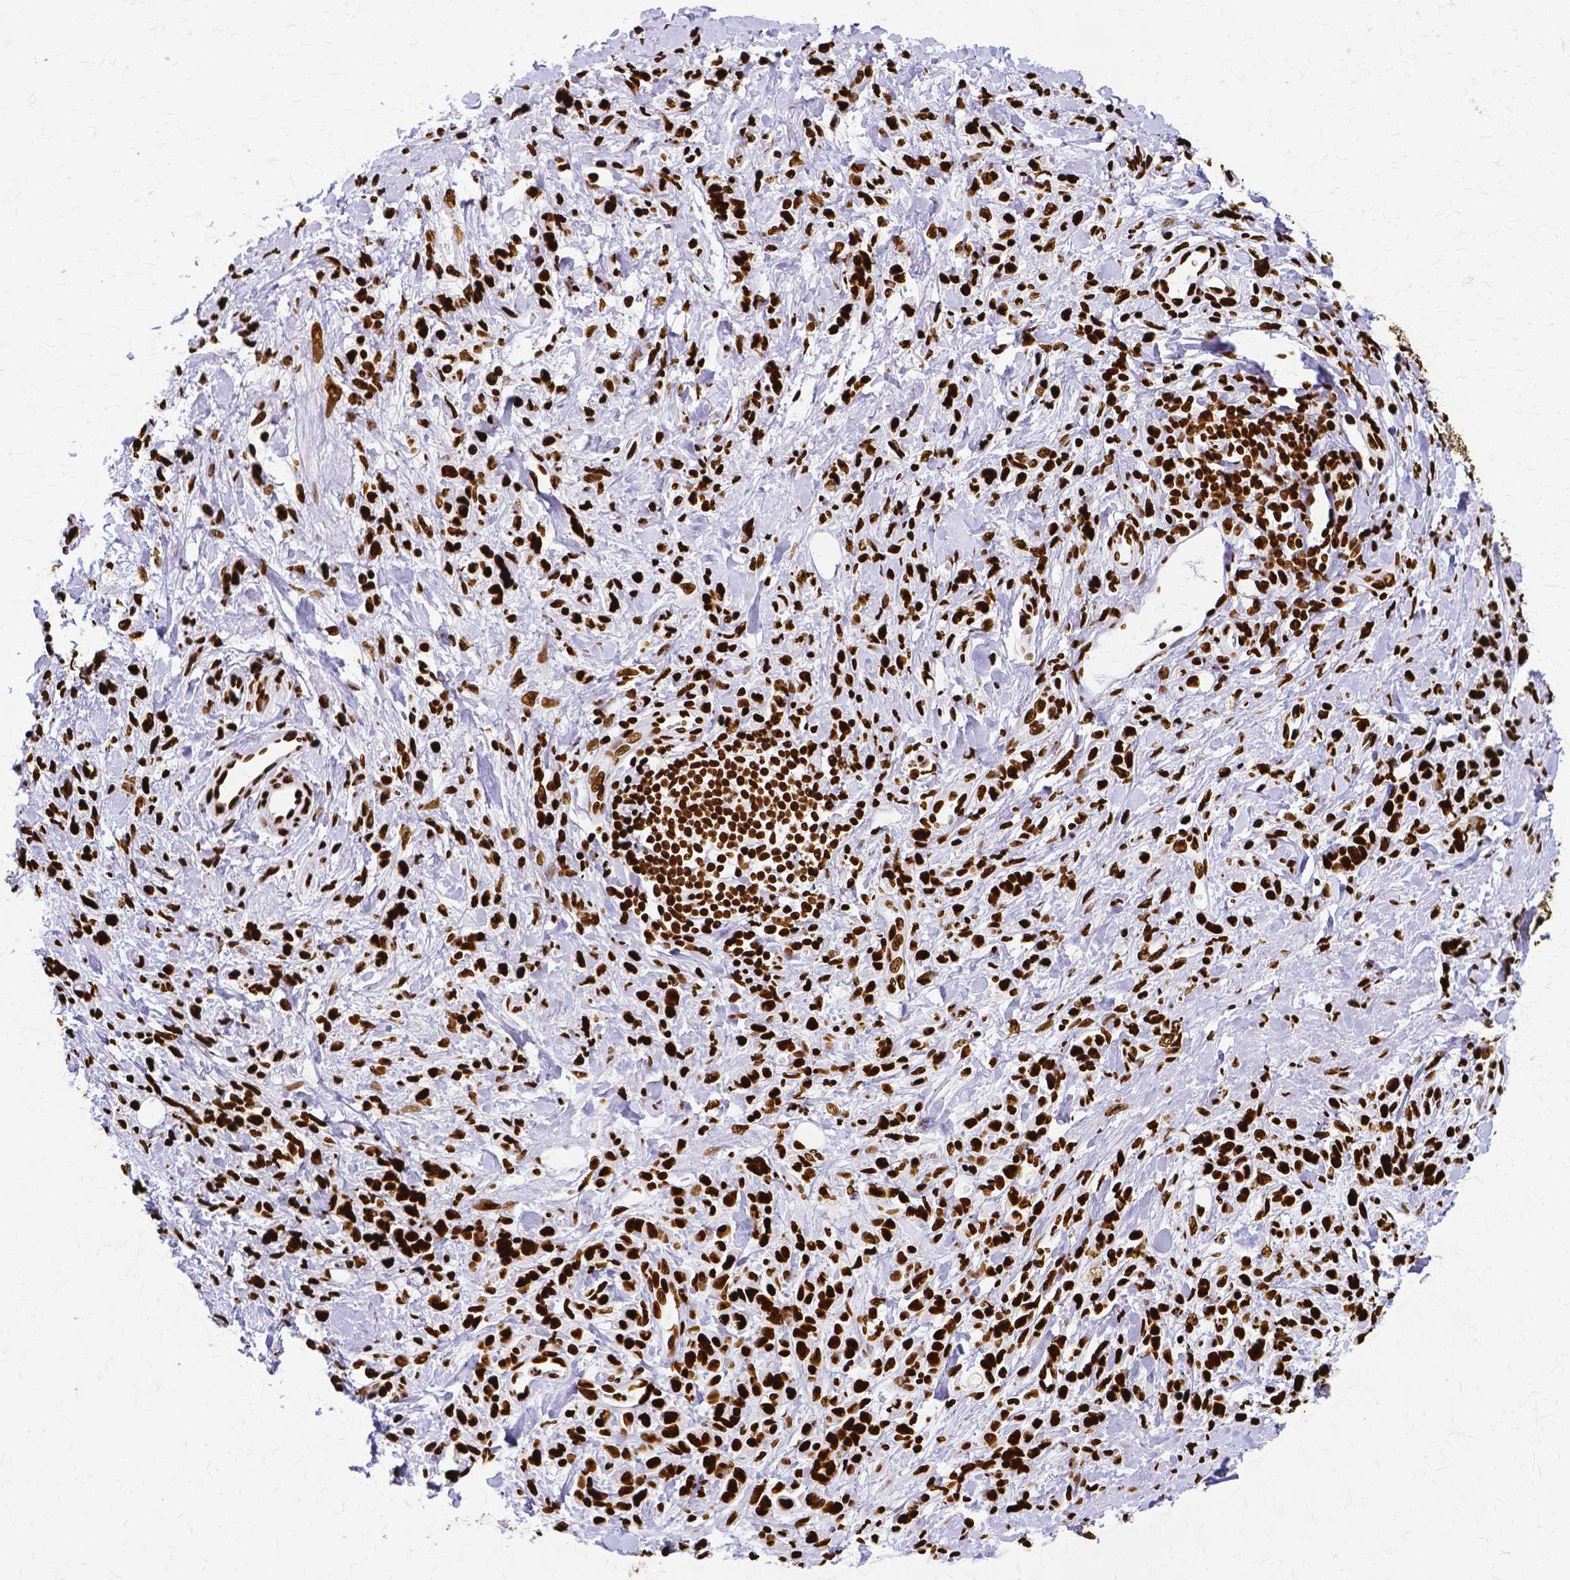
{"staining": {"intensity": "strong", "quantity": ">75%", "location": "nuclear"}, "tissue": "stomach cancer", "cell_type": "Tumor cells", "image_type": "cancer", "snomed": [{"axis": "morphology", "description": "Adenocarcinoma, NOS"}, {"axis": "topography", "description": "Stomach"}], "caption": "Stomach adenocarcinoma was stained to show a protein in brown. There is high levels of strong nuclear expression in about >75% of tumor cells. (Brightfield microscopy of DAB IHC at high magnification).", "gene": "SFPQ", "patient": {"sex": "male", "age": 77}}